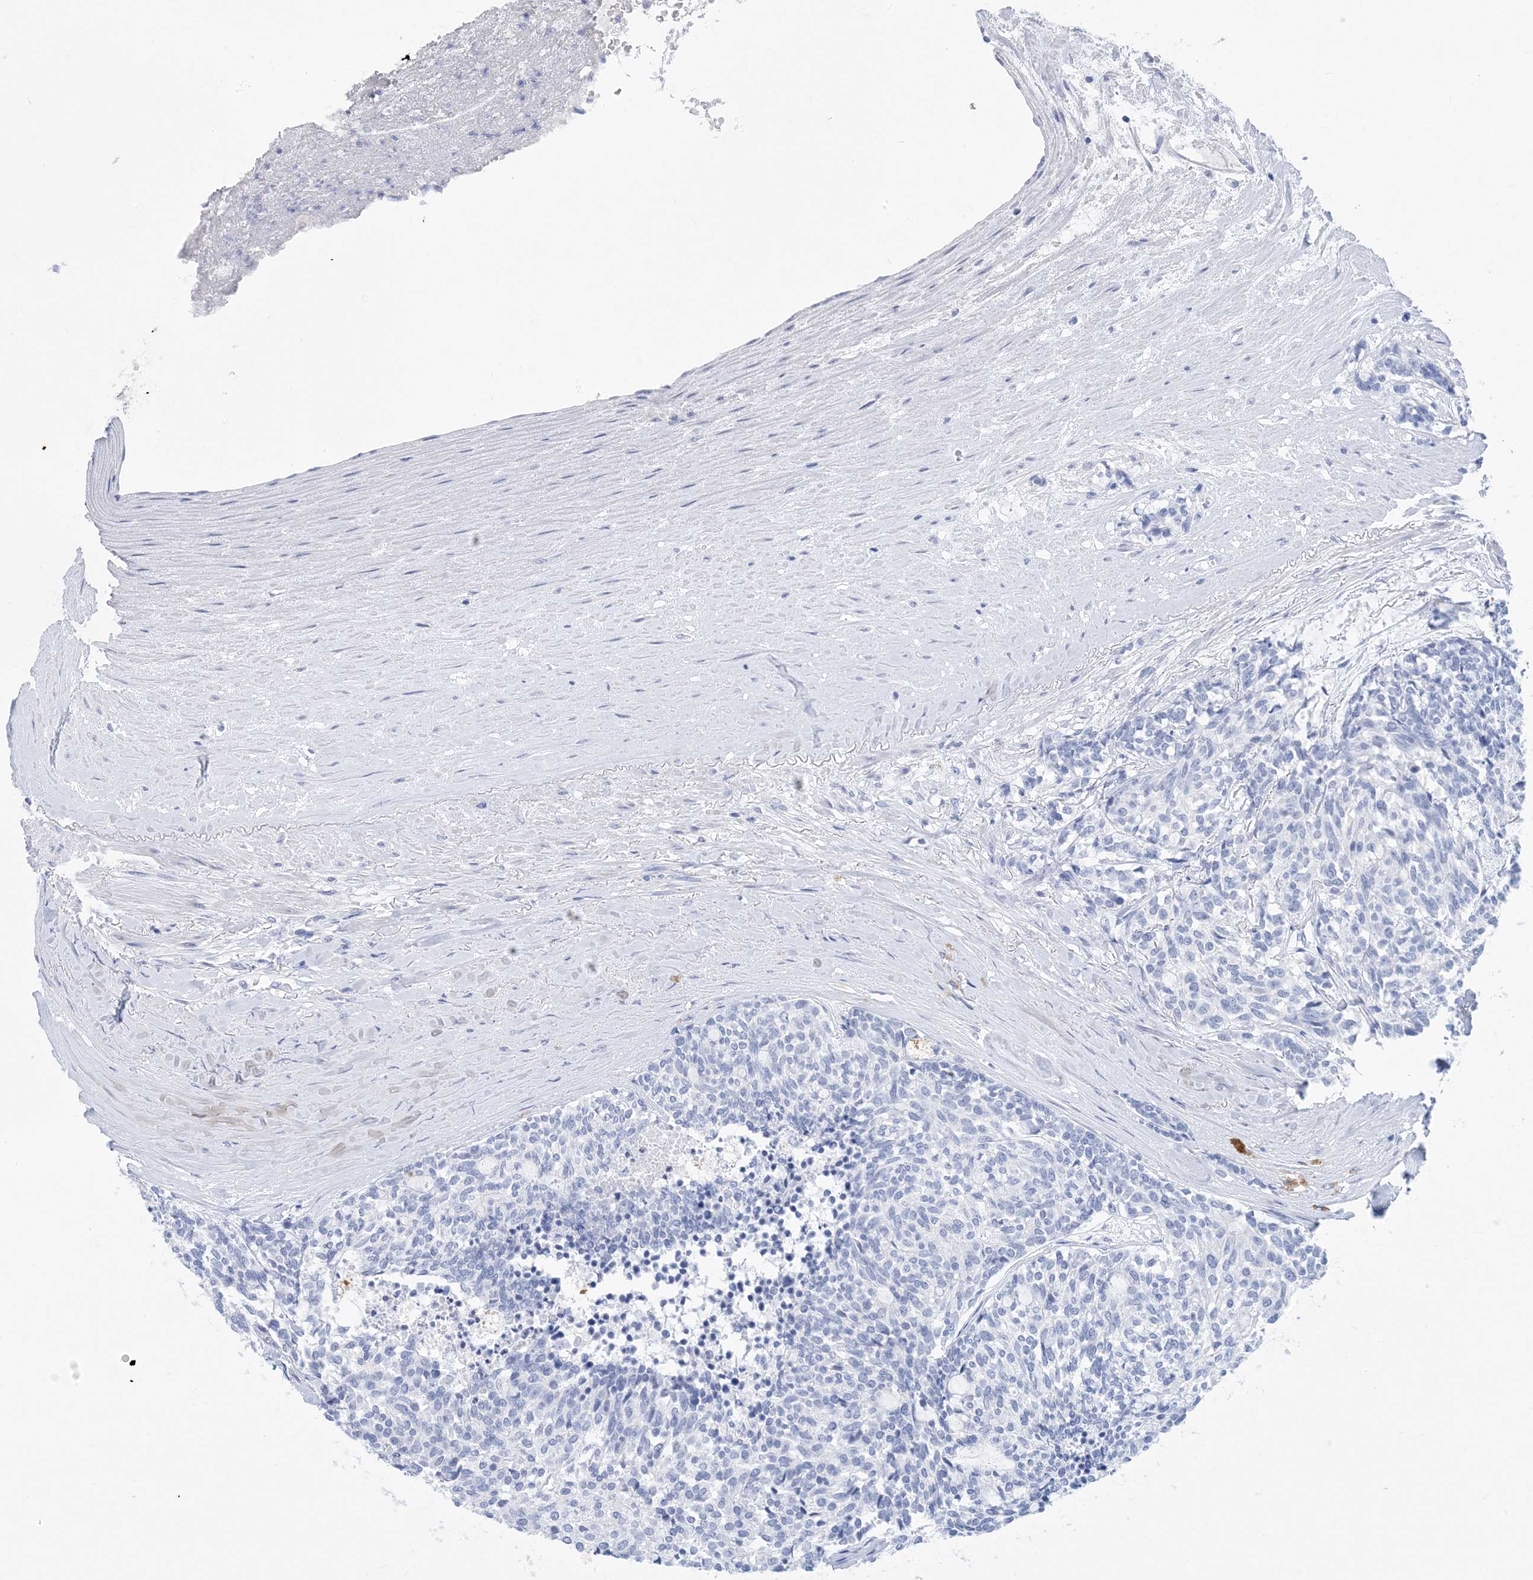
{"staining": {"intensity": "negative", "quantity": "none", "location": "none"}, "tissue": "carcinoid", "cell_type": "Tumor cells", "image_type": "cancer", "snomed": [{"axis": "morphology", "description": "Carcinoid, malignant, NOS"}, {"axis": "topography", "description": "Pancreas"}], "caption": "DAB (3,3'-diaminobenzidine) immunohistochemical staining of malignant carcinoid shows no significant staining in tumor cells.", "gene": "SH3YL1", "patient": {"sex": "female", "age": 54}}